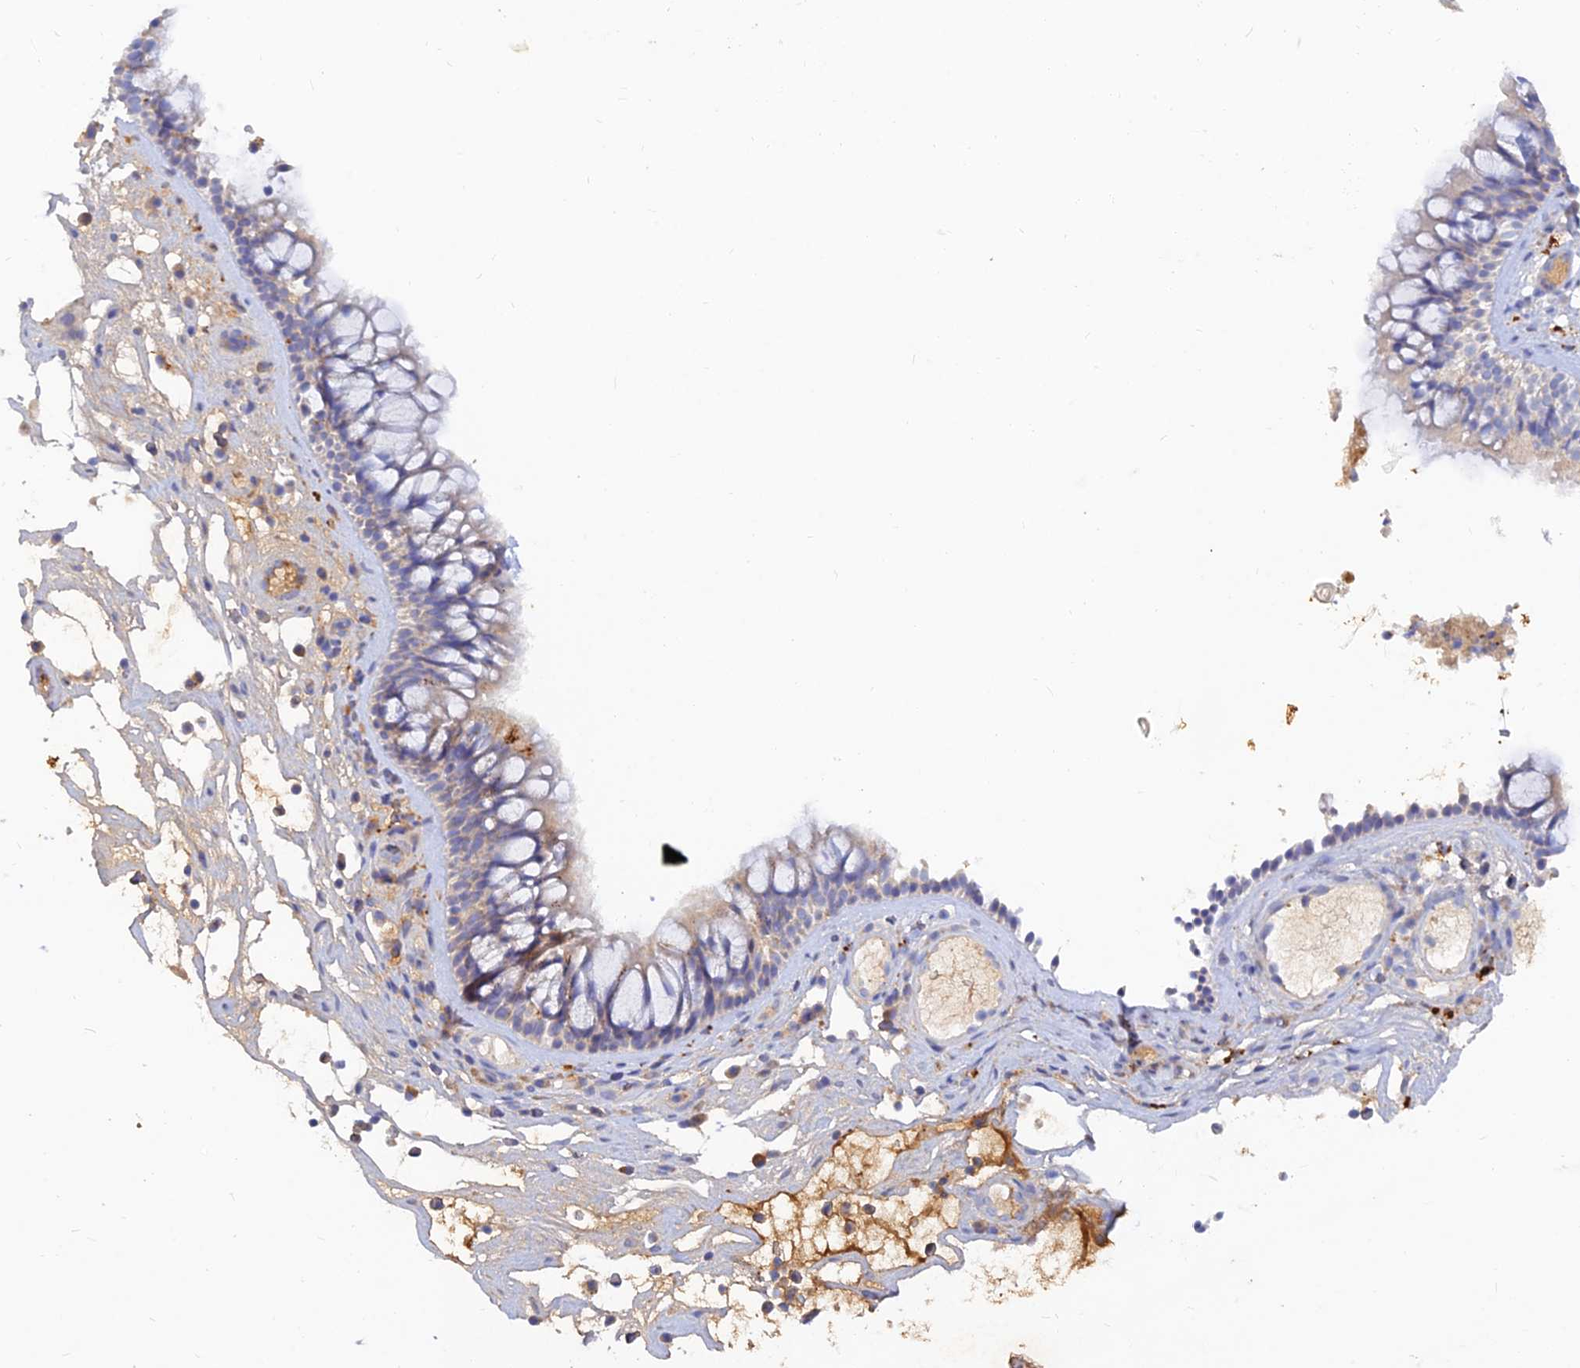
{"staining": {"intensity": "negative", "quantity": "none", "location": "none"}, "tissue": "nasopharynx", "cell_type": "Respiratory epithelial cells", "image_type": "normal", "snomed": [{"axis": "morphology", "description": "Normal tissue, NOS"}, {"axis": "morphology", "description": "Inflammation, NOS"}, {"axis": "morphology", "description": "Malignant melanoma, Metastatic site"}, {"axis": "topography", "description": "Nasopharynx"}], "caption": "Immunohistochemical staining of normal nasopharynx exhibits no significant staining in respiratory epithelial cells.", "gene": "ACSM5", "patient": {"sex": "male", "age": 70}}